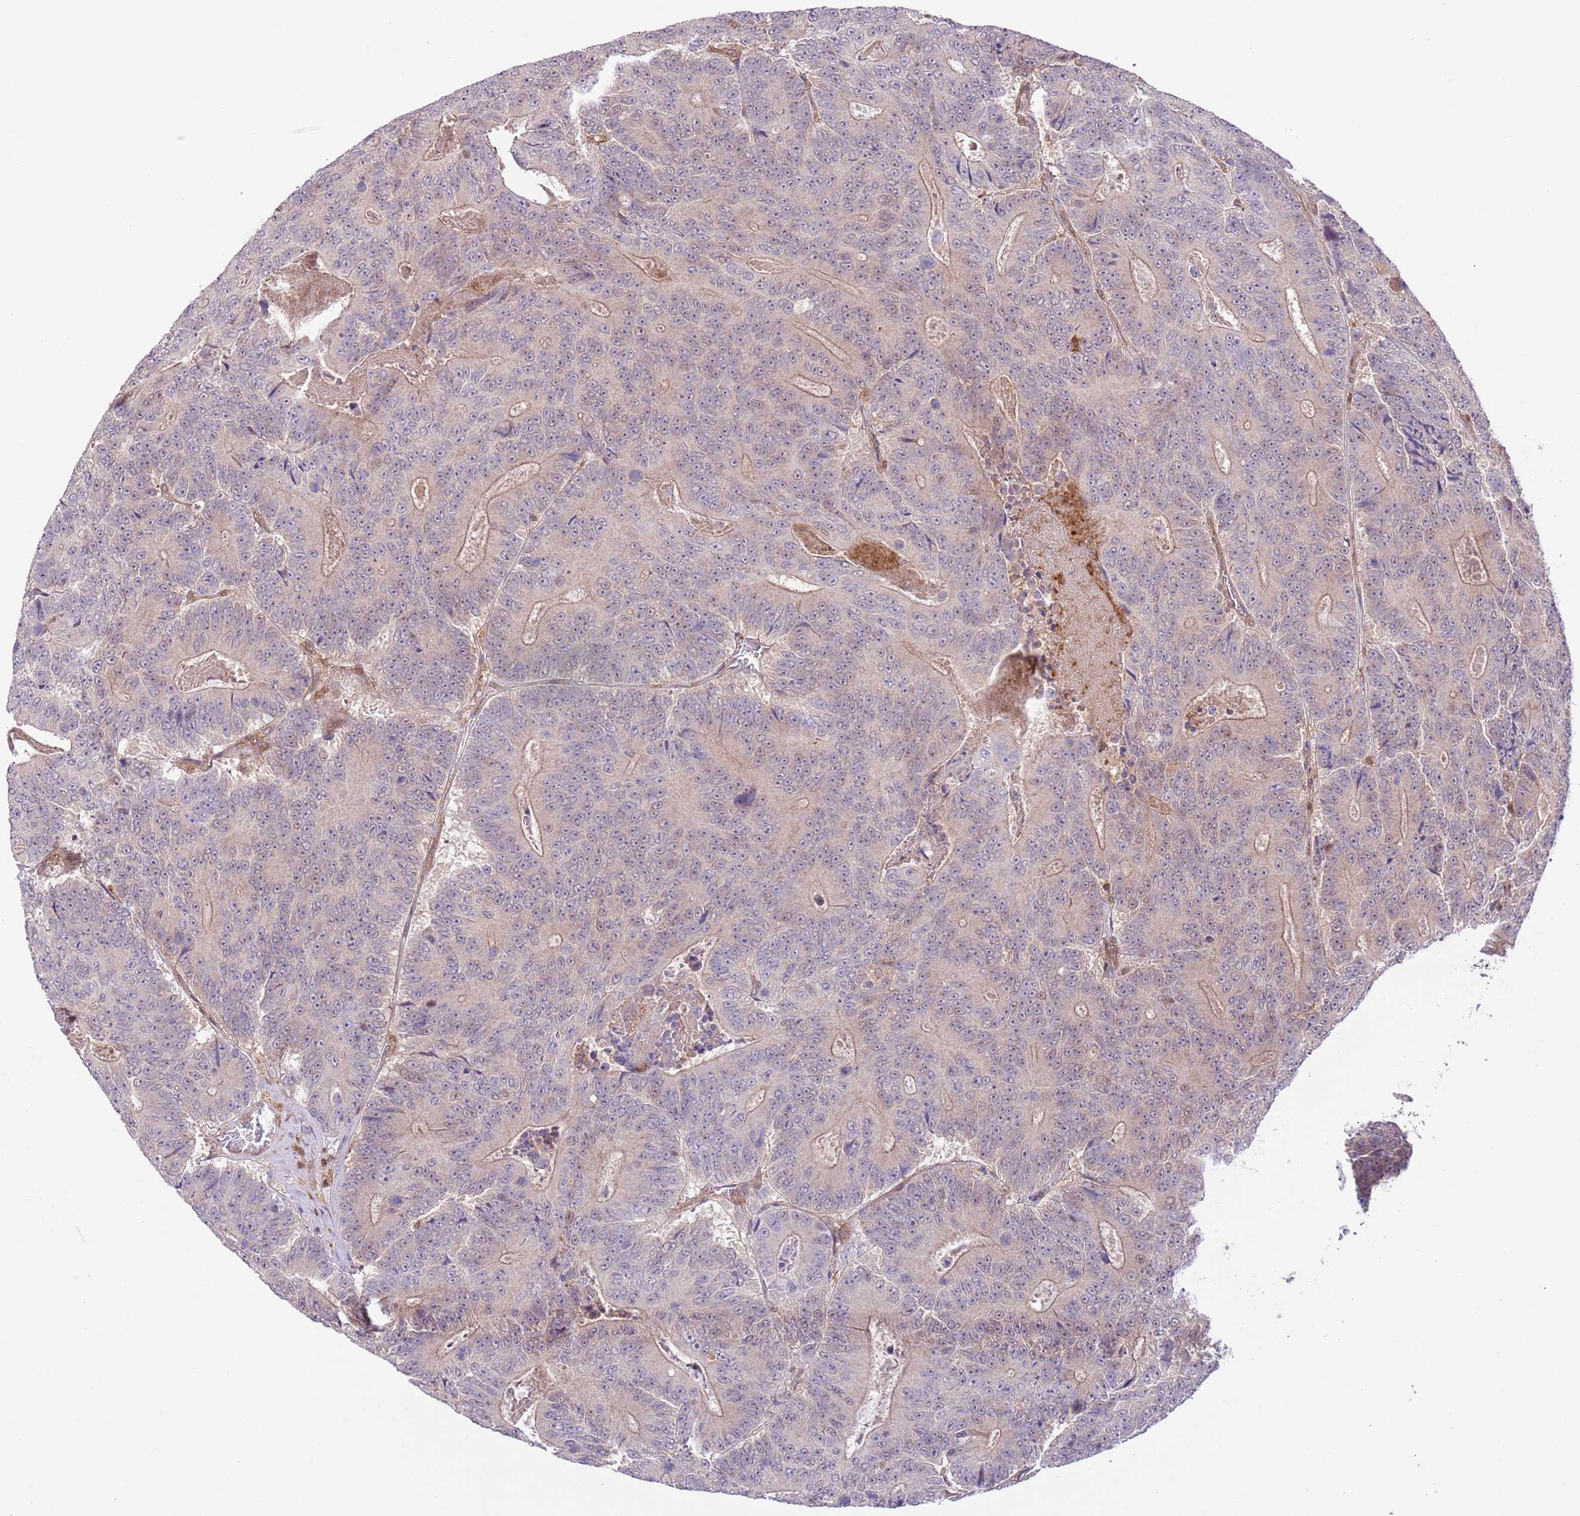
{"staining": {"intensity": "weak", "quantity": "25%-75%", "location": "cytoplasmic/membranous"}, "tissue": "colorectal cancer", "cell_type": "Tumor cells", "image_type": "cancer", "snomed": [{"axis": "morphology", "description": "Adenocarcinoma, NOS"}, {"axis": "topography", "description": "Colon"}], "caption": "Weak cytoplasmic/membranous protein staining is appreciated in approximately 25%-75% of tumor cells in colorectal cancer. The staining was performed using DAB, with brown indicating positive protein expression. Nuclei are stained blue with hematoxylin.", "gene": "HDHD2", "patient": {"sex": "male", "age": 83}}